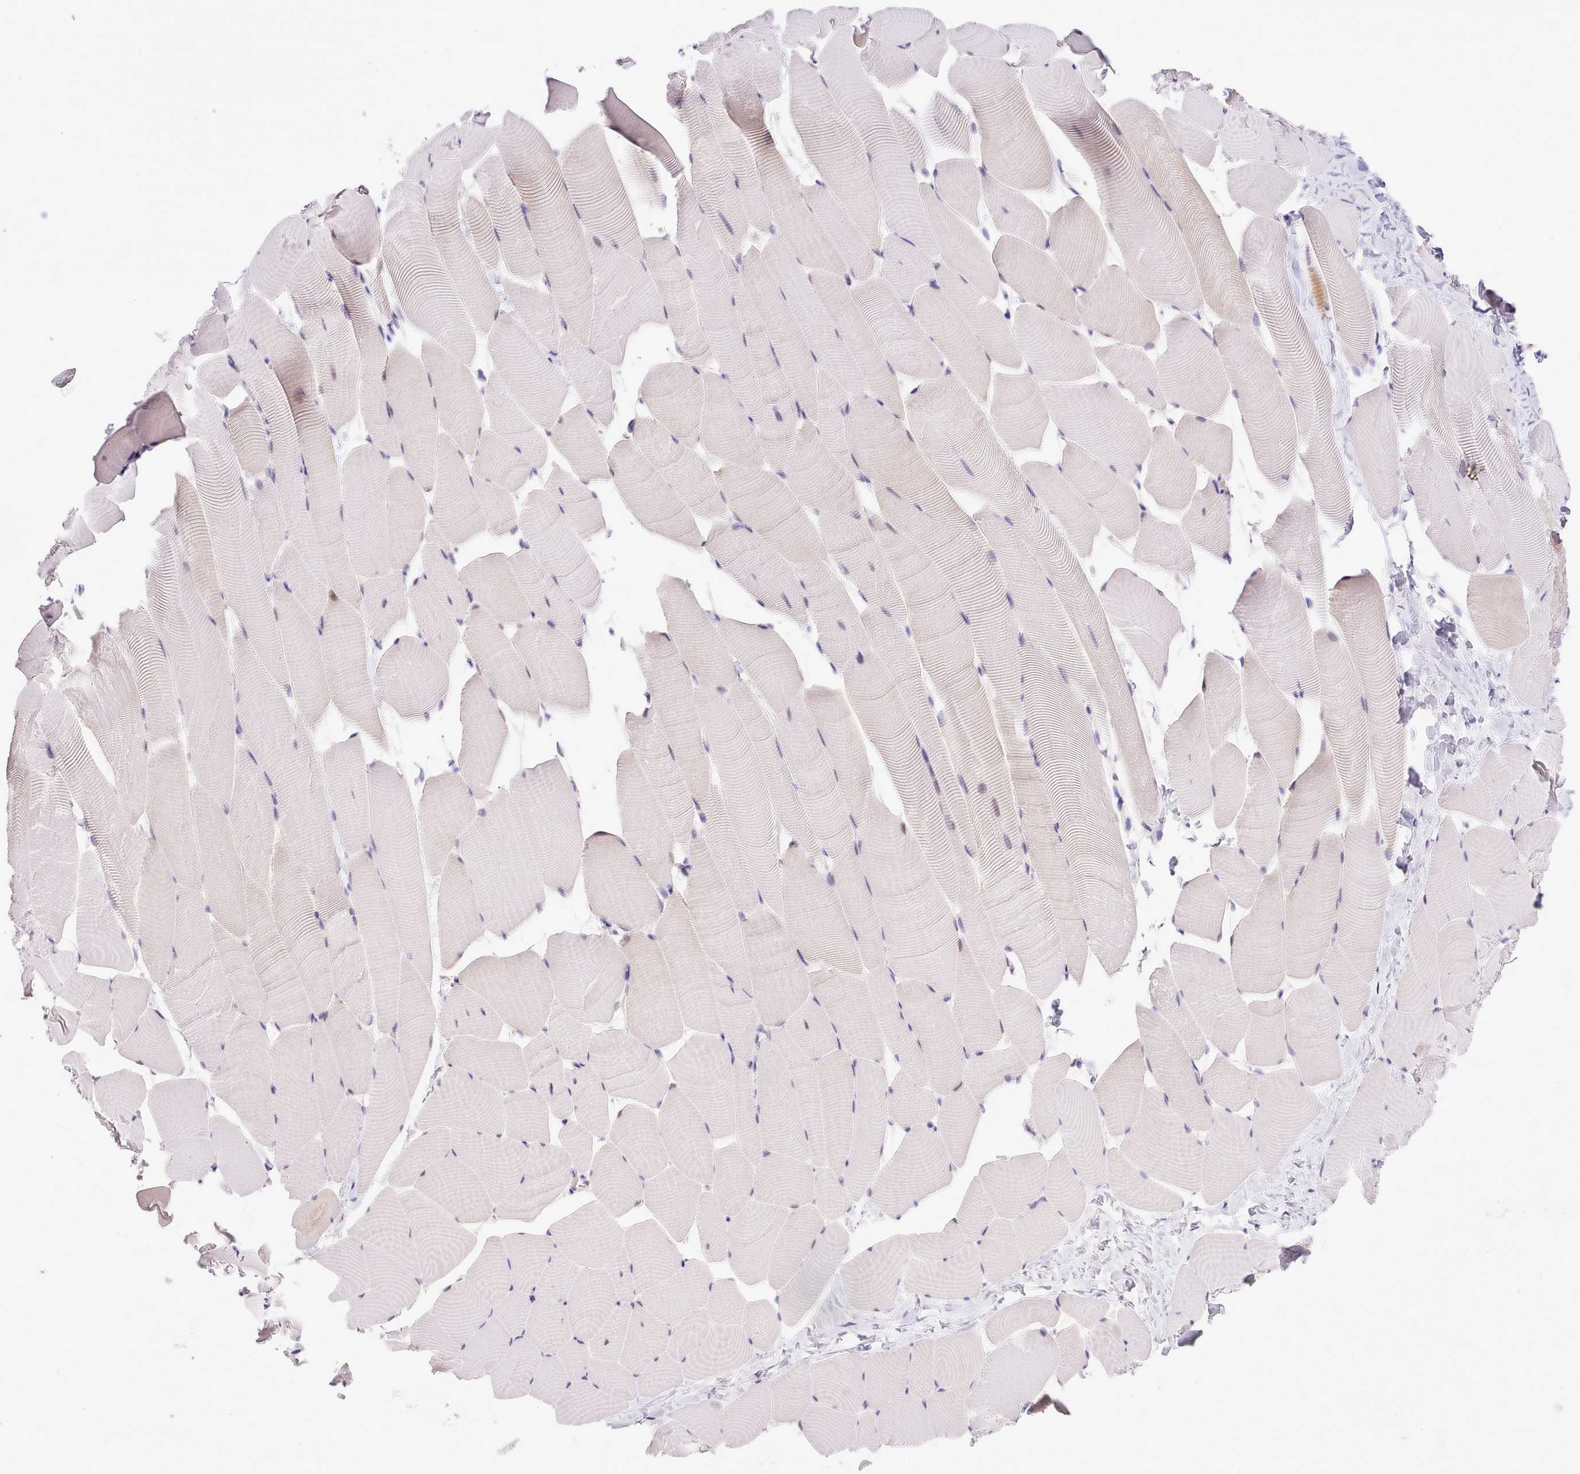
{"staining": {"intensity": "moderate", "quantity": "25%-75%", "location": "nuclear"}, "tissue": "skeletal muscle", "cell_type": "Myocytes", "image_type": "normal", "snomed": [{"axis": "morphology", "description": "Normal tissue, NOS"}, {"axis": "topography", "description": "Skeletal muscle"}], "caption": "This image shows immunohistochemistry staining of normal human skeletal muscle, with medium moderate nuclear expression in approximately 25%-75% of myocytes.", "gene": "HOXB7", "patient": {"sex": "male", "age": 25}}